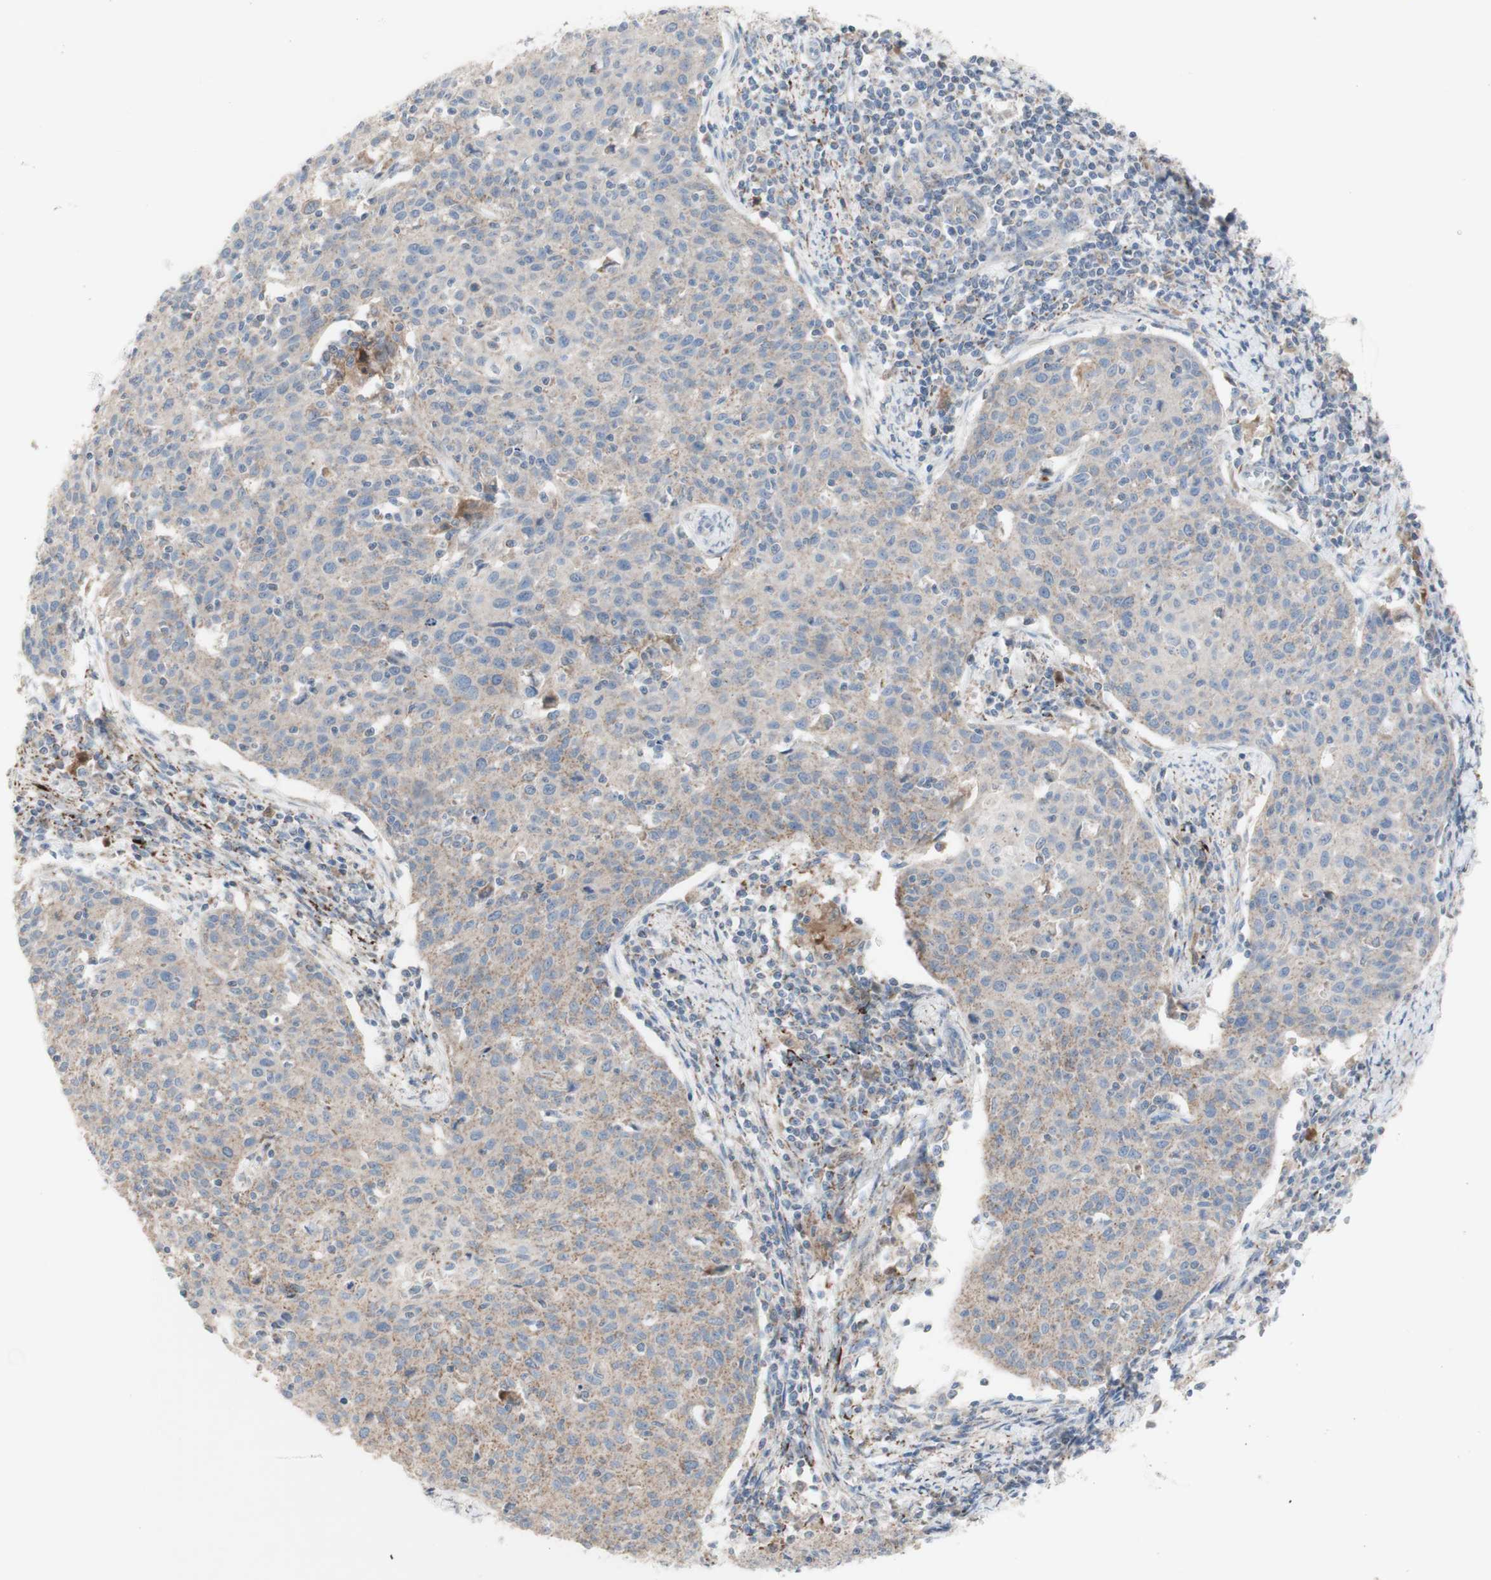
{"staining": {"intensity": "weak", "quantity": "<25%", "location": "cytoplasmic/membranous"}, "tissue": "cervical cancer", "cell_type": "Tumor cells", "image_type": "cancer", "snomed": [{"axis": "morphology", "description": "Squamous cell carcinoma, NOS"}, {"axis": "topography", "description": "Cervix"}], "caption": "Immunohistochemistry histopathology image of neoplastic tissue: cervical squamous cell carcinoma stained with DAB (3,3'-diaminobenzidine) reveals no significant protein positivity in tumor cells. The staining was performed using DAB (3,3'-diaminobenzidine) to visualize the protein expression in brown, while the nuclei were stained in blue with hematoxylin (Magnification: 20x).", "gene": "CNTNAP1", "patient": {"sex": "female", "age": 38}}